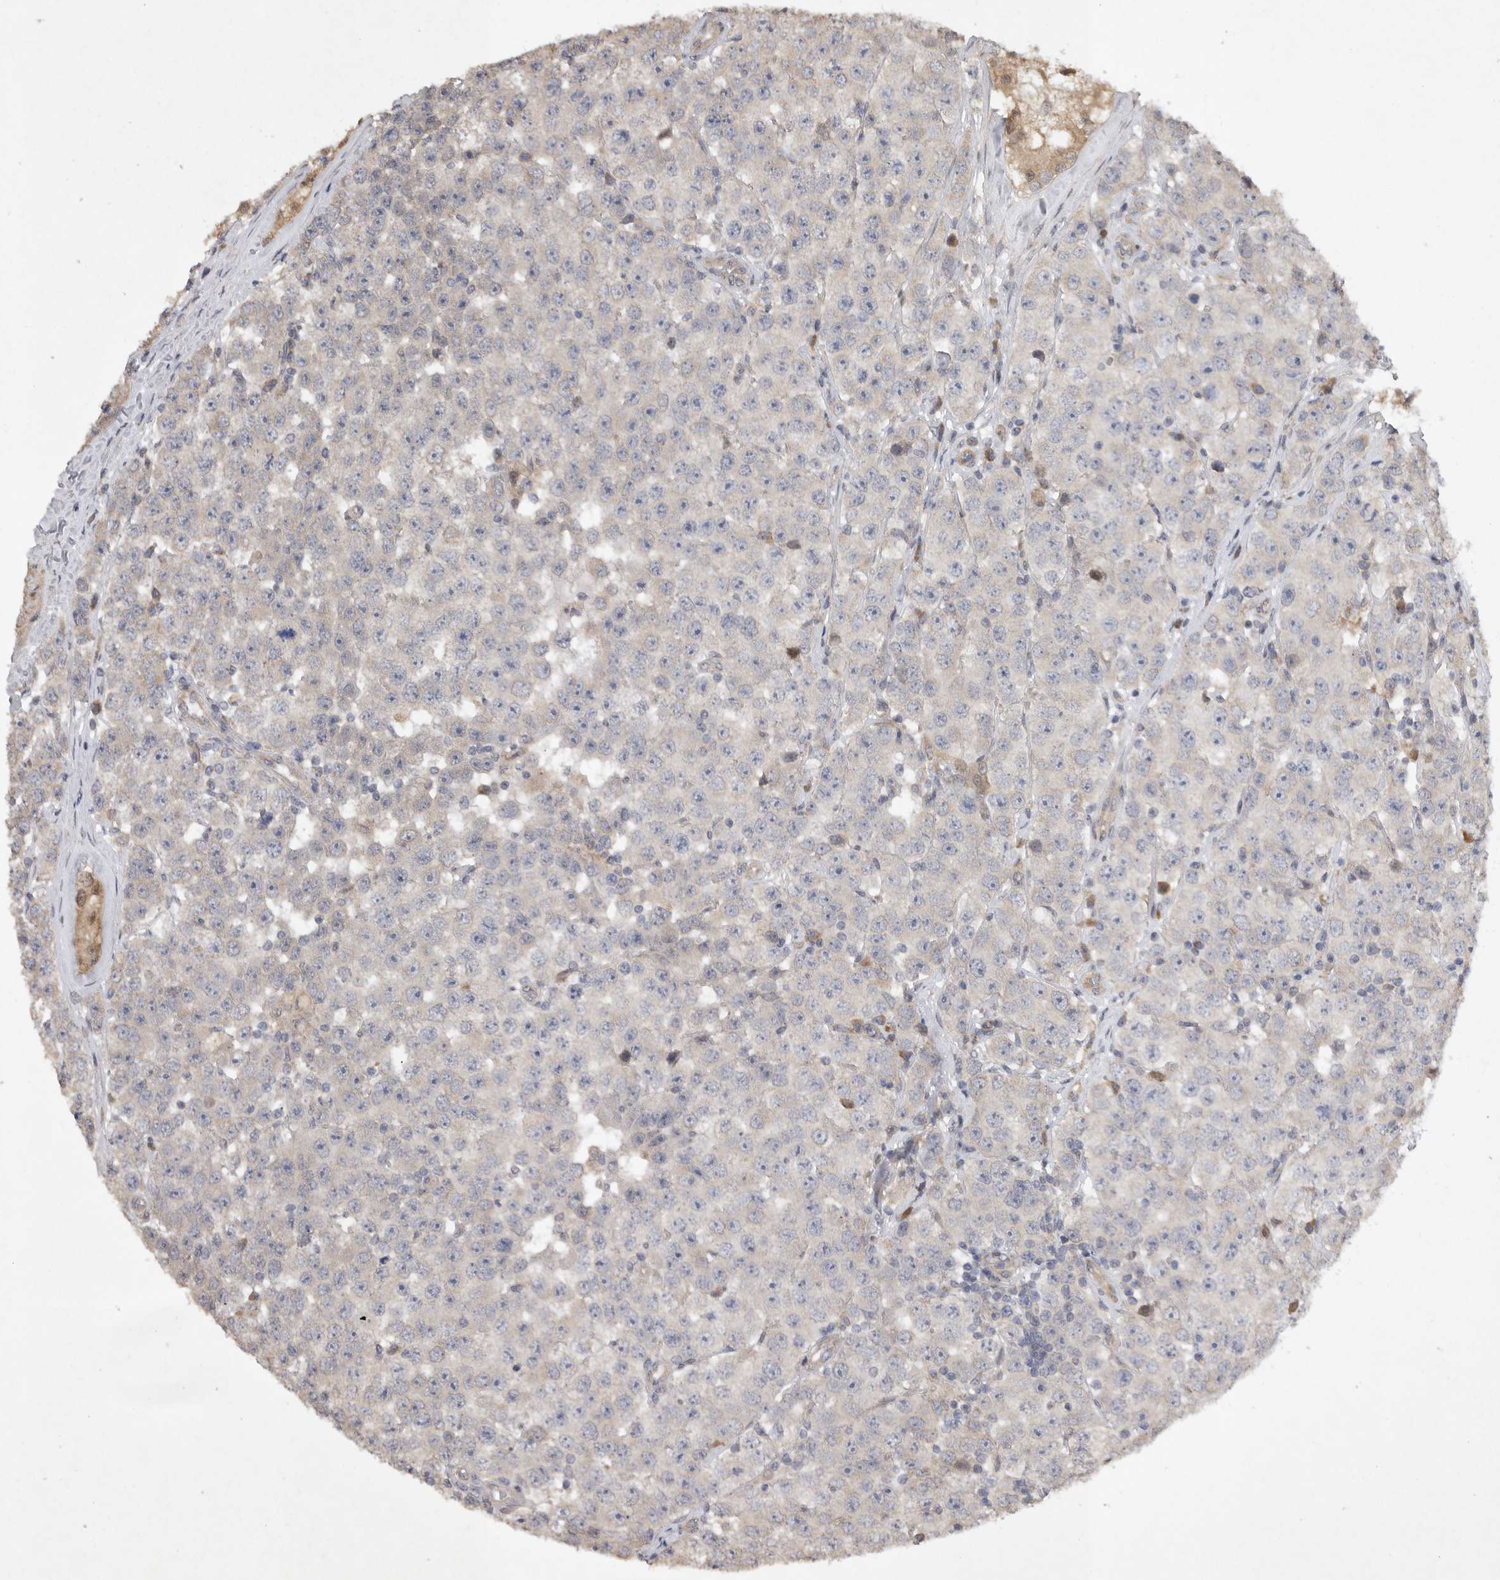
{"staining": {"intensity": "negative", "quantity": "none", "location": "none"}, "tissue": "testis cancer", "cell_type": "Tumor cells", "image_type": "cancer", "snomed": [{"axis": "morphology", "description": "Seminoma, NOS"}, {"axis": "morphology", "description": "Carcinoma, Embryonal, NOS"}, {"axis": "topography", "description": "Testis"}], "caption": "DAB immunohistochemical staining of human testis seminoma exhibits no significant expression in tumor cells. The staining was performed using DAB to visualize the protein expression in brown, while the nuclei were stained in blue with hematoxylin (Magnification: 20x).", "gene": "EDEM3", "patient": {"sex": "male", "age": 28}}